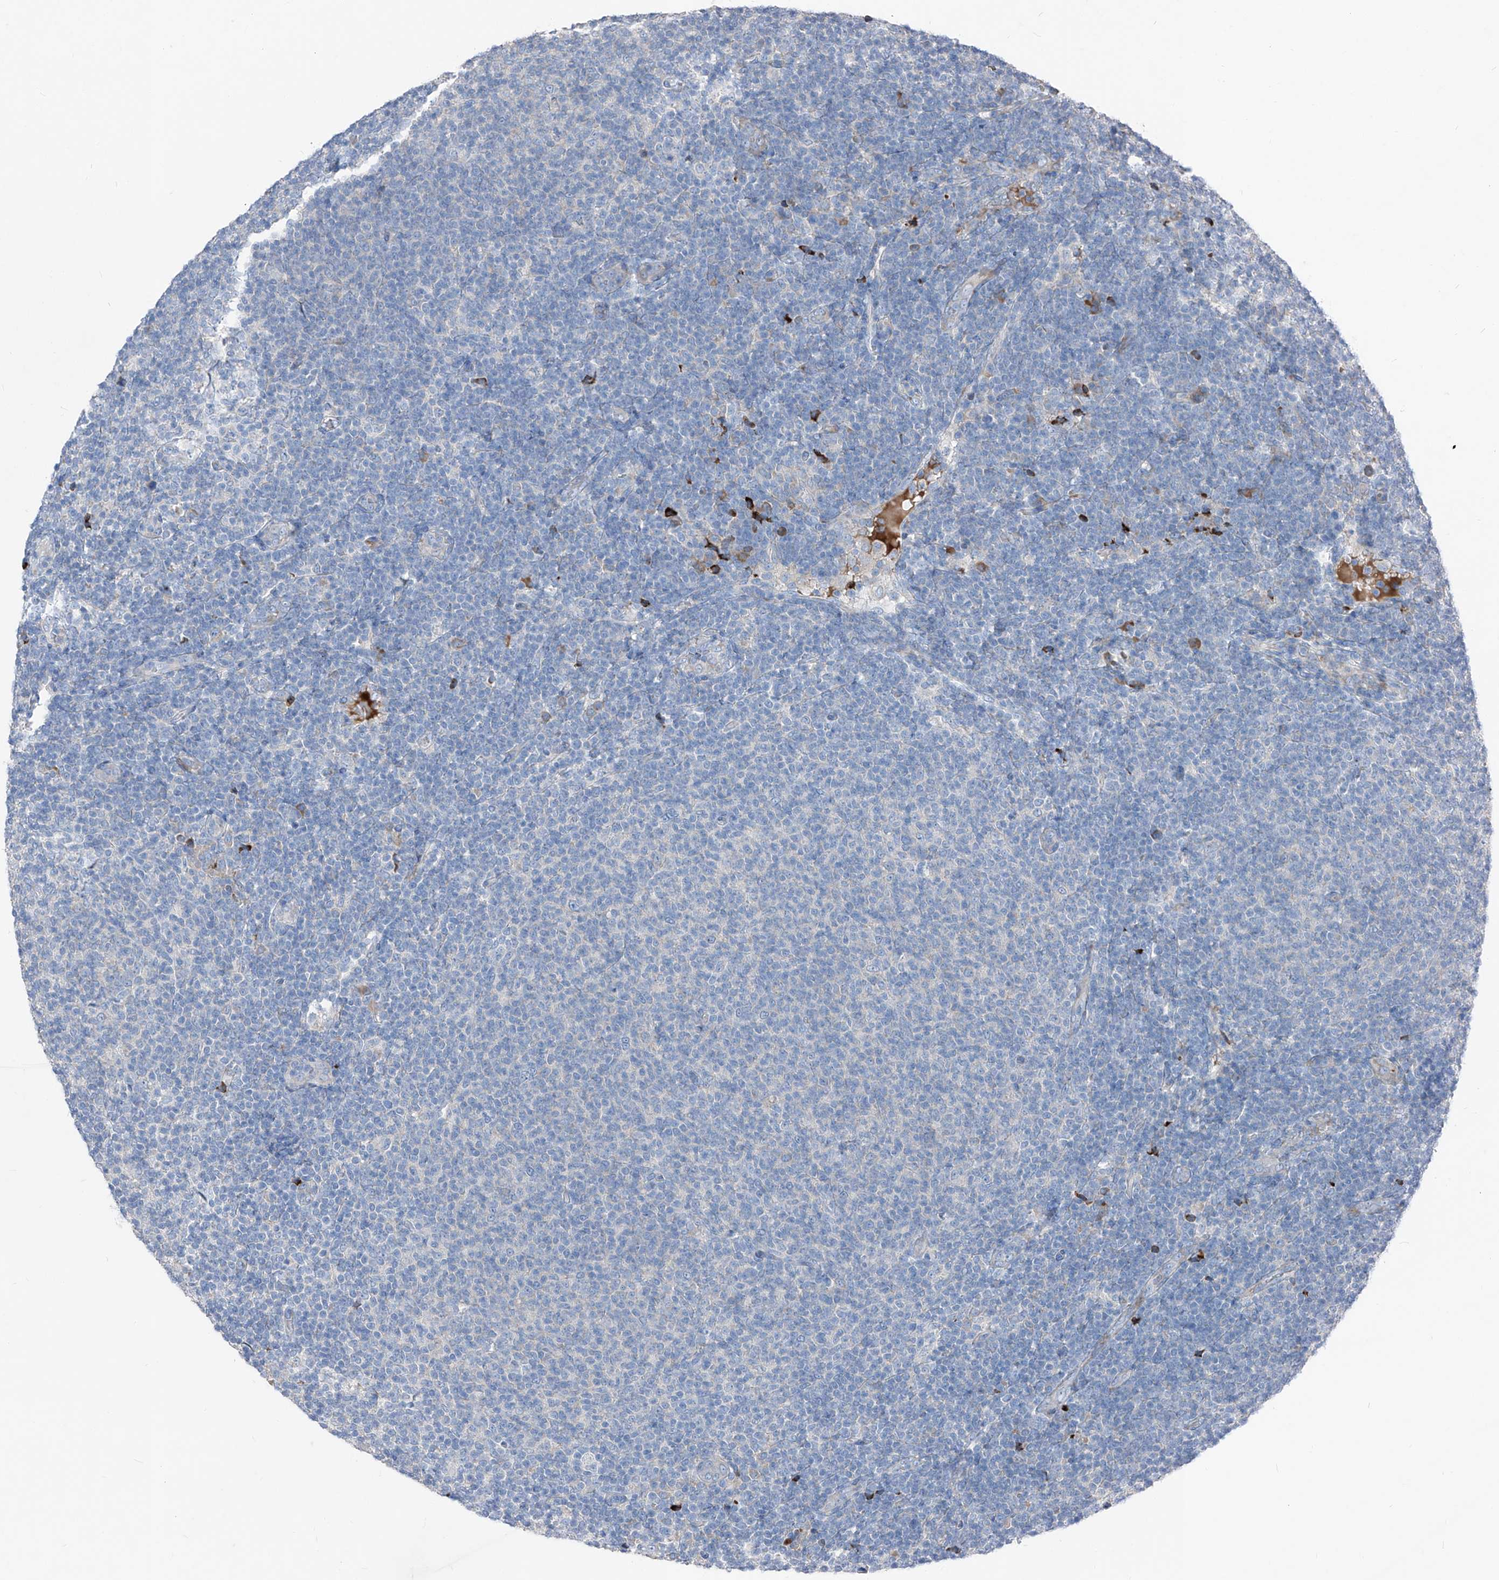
{"staining": {"intensity": "negative", "quantity": "none", "location": "none"}, "tissue": "lymphoma", "cell_type": "Tumor cells", "image_type": "cancer", "snomed": [{"axis": "morphology", "description": "Malignant lymphoma, non-Hodgkin's type, Low grade"}, {"axis": "topography", "description": "Lymph node"}], "caption": "There is no significant staining in tumor cells of low-grade malignant lymphoma, non-Hodgkin's type. (DAB IHC visualized using brightfield microscopy, high magnification).", "gene": "IFI27", "patient": {"sex": "male", "age": 66}}